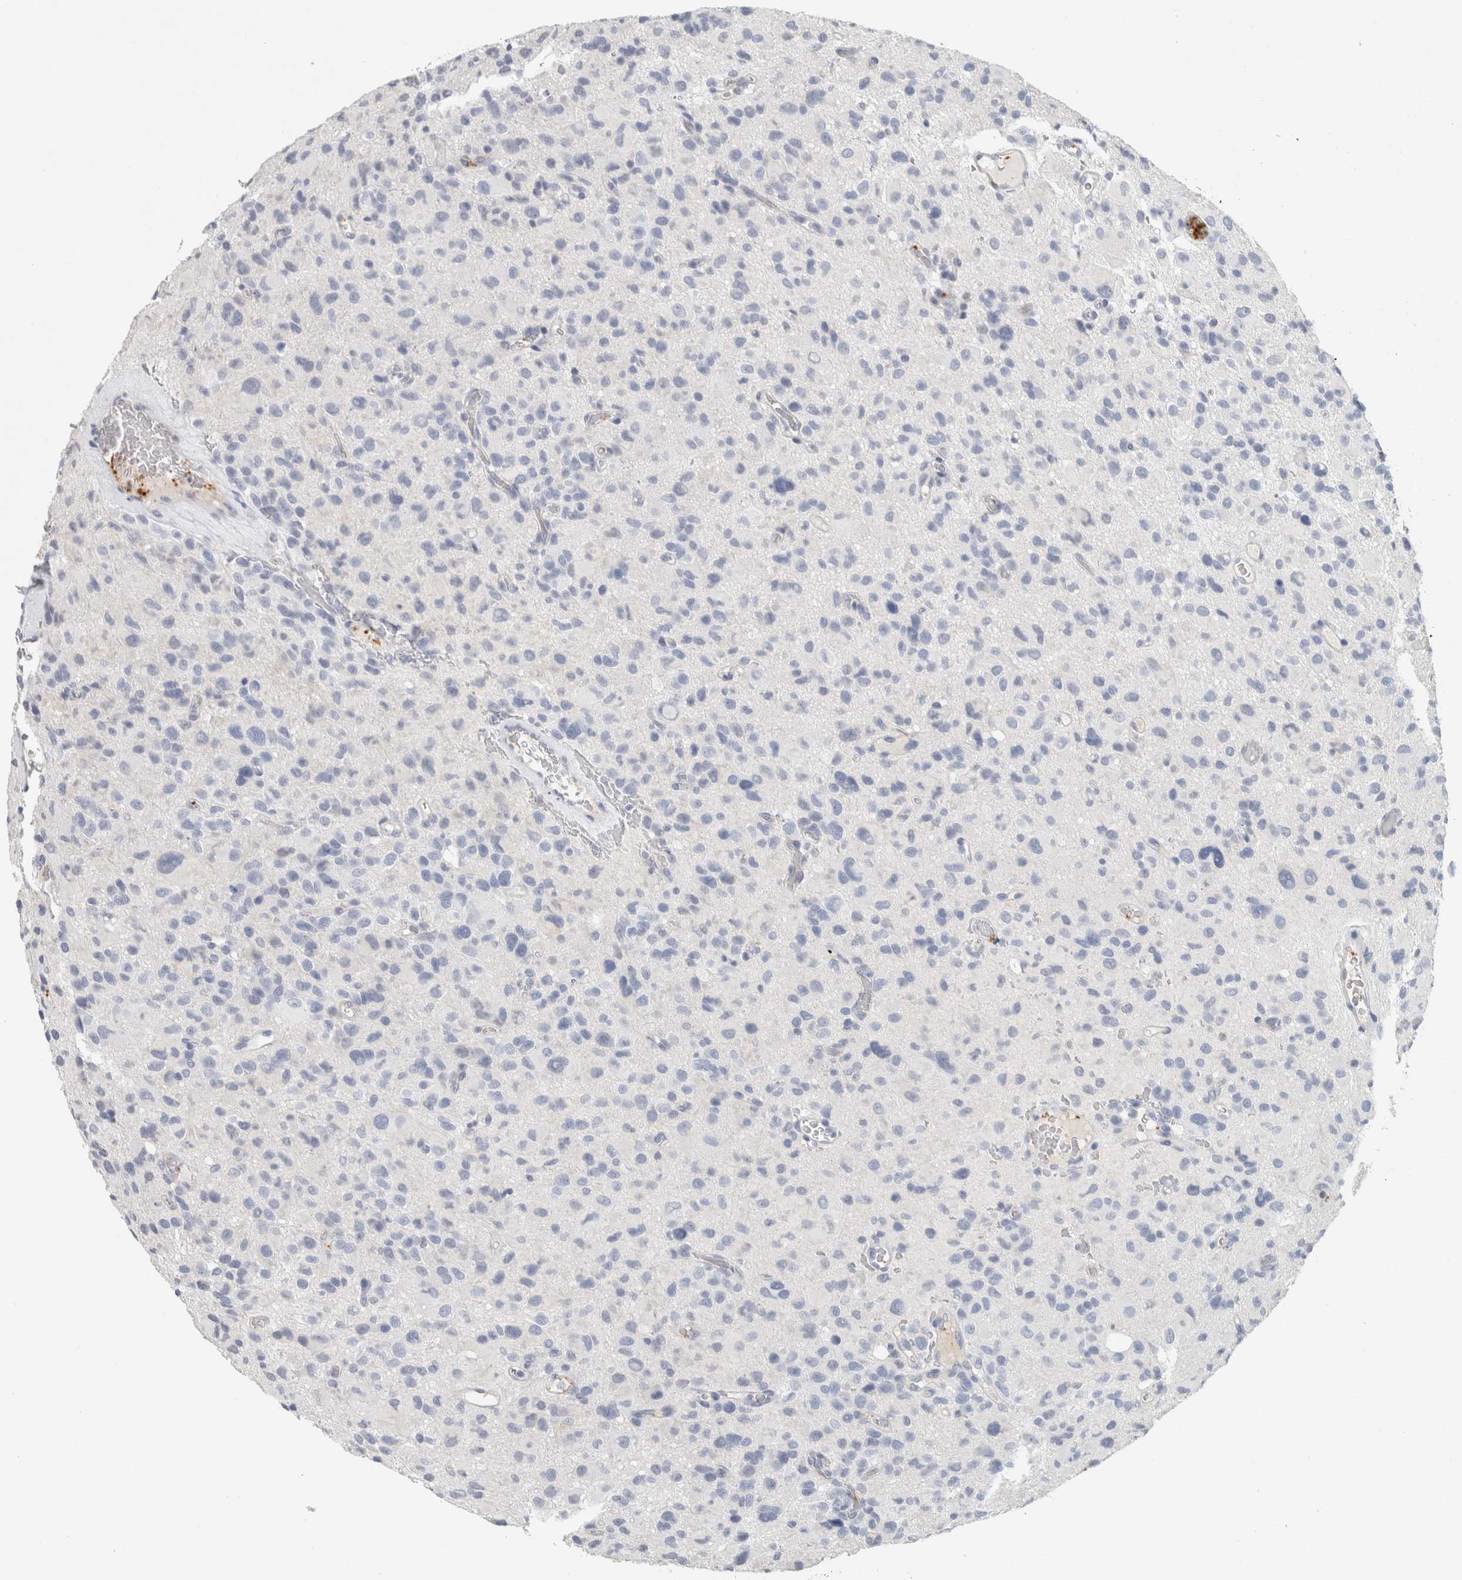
{"staining": {"intensity": "negative", "quantity": "none", "location": "none"}, "tissue": "glioma", "cell_type": "Tumor cells", "image_type": "cancer", "snomed": [{"axis": "morphology", "description": "Glioma, malignant, High grade"}, {"axis": "topography", "description": "Brain"}], "caption": "This is an immunohistochemistry (IHC) histopathology image of human glioma. There is no staining in tumor cells.", "gene": "CD36", "patient": {"sex": "male", "age": 48}}